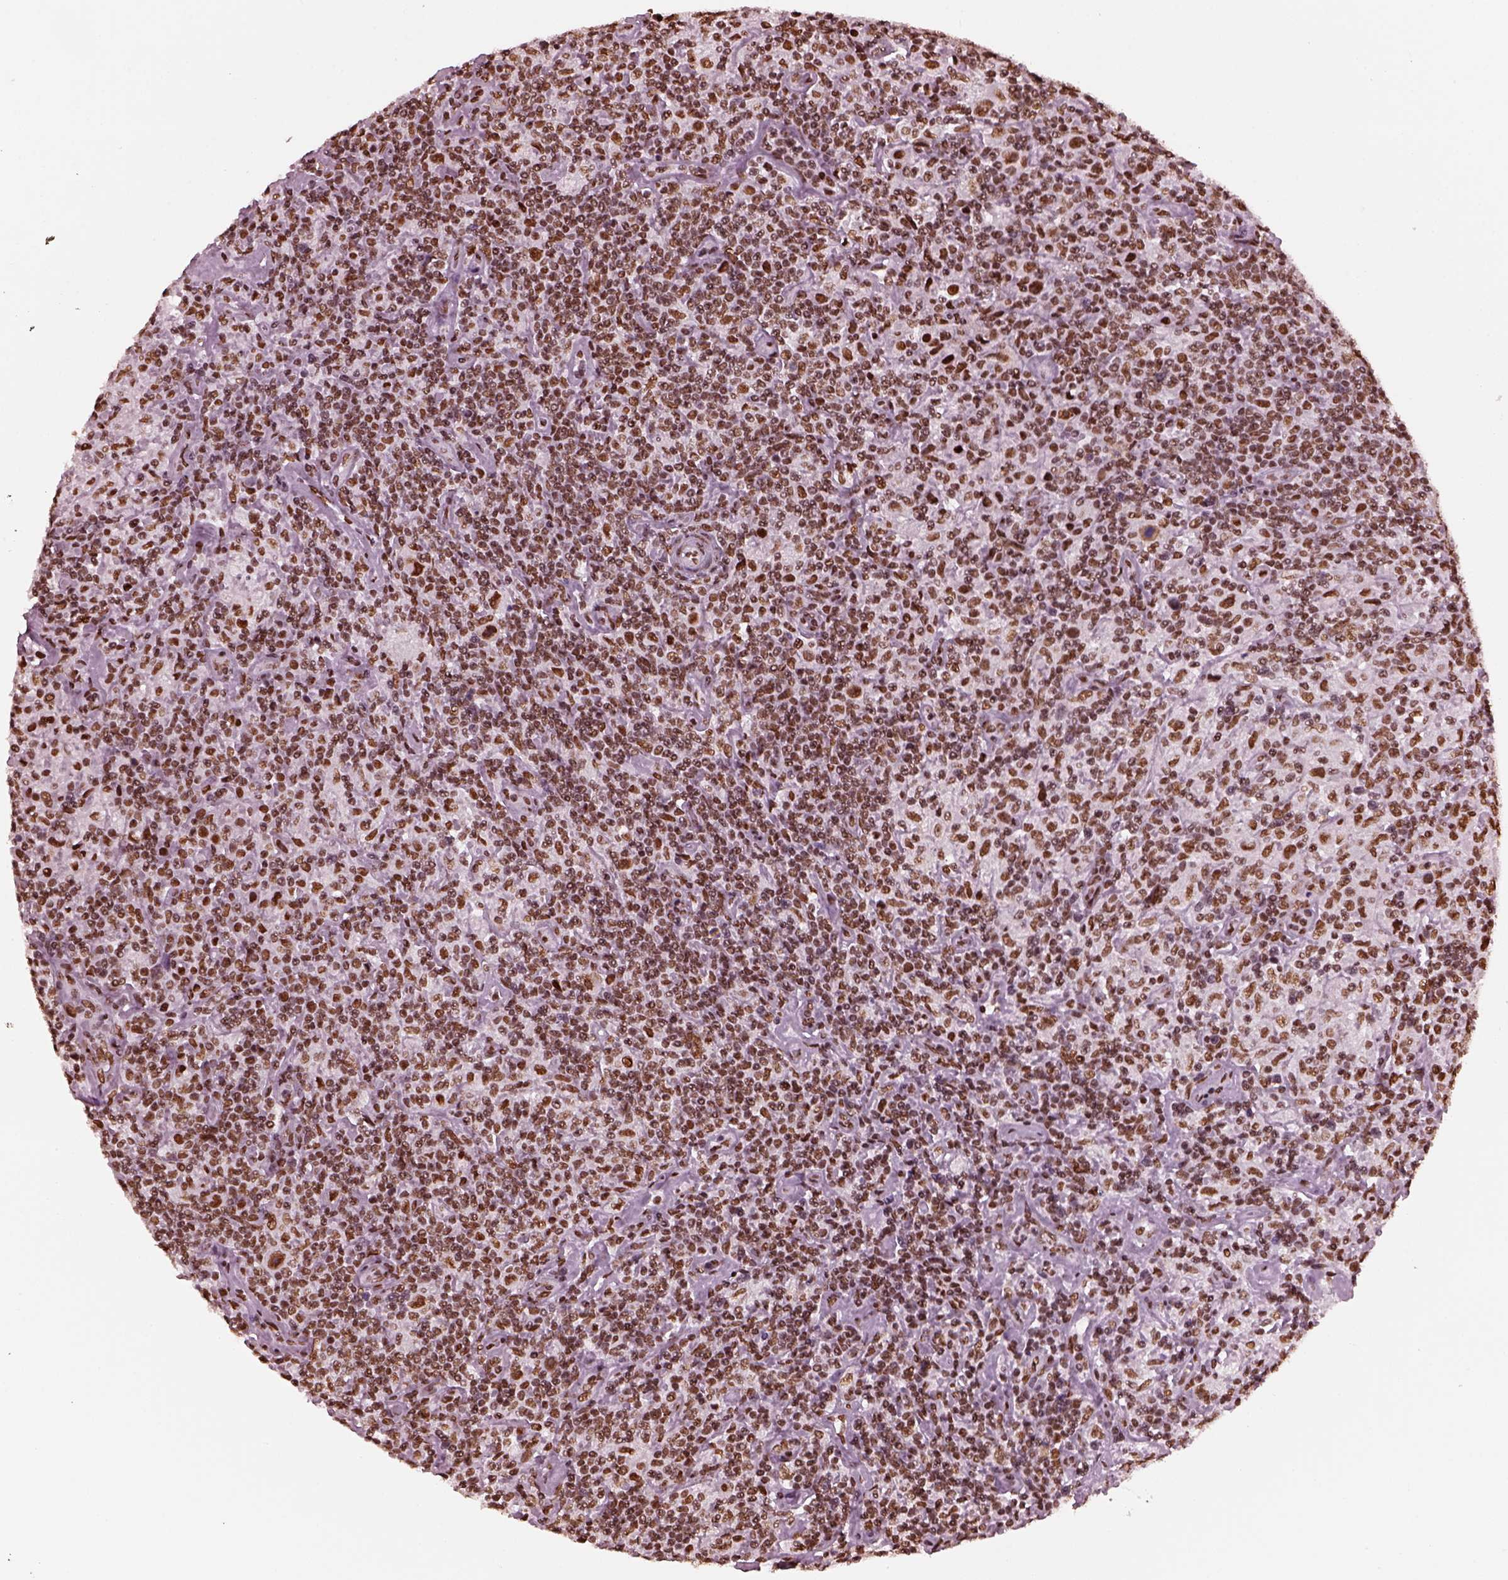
{"staining": {"intensity": "strong", "quantity": ">75%", "location": "nuclear"}, "tissue": "lymphoma", "cell_type": "Tumor cells", "image_type": "cancer", "snomed": [{"axis": "morphology", "description": "Hodgkin's disease, NOS"}, {"axis": "topography", "description": "Lymph node"}], "caption": "Immunohistochemical staining of human Hodgkin's disease exhibits high levels of strong nuclear positivity in about >75% of tumor cells.", "gene": "CBFA2T3", "patient": {"sex": "male", "age": 70}}